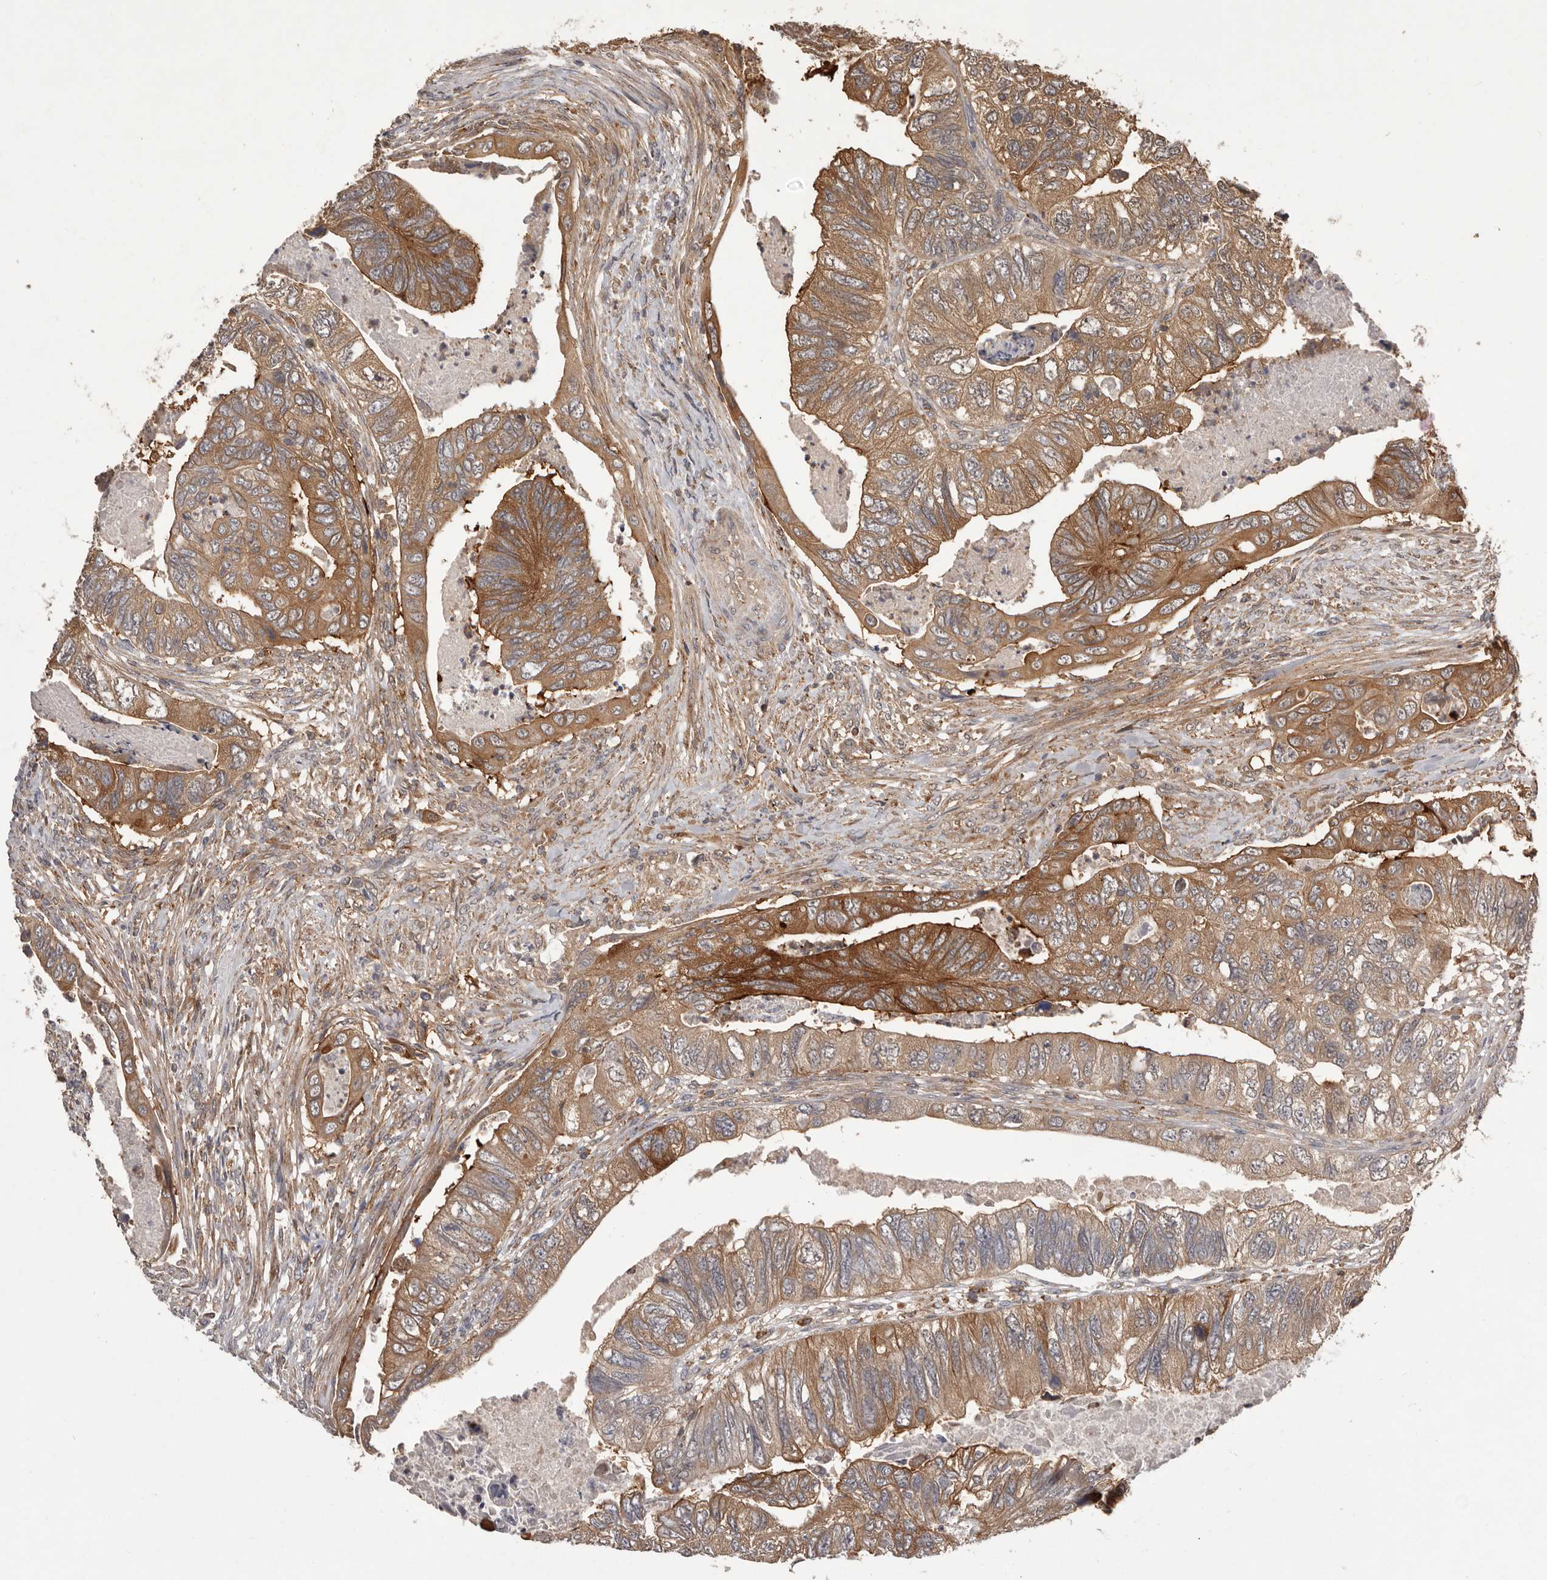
{"staining": {"intensity": "moderate", "quantity": ">75%", "location": "cytoplasmic/membranous"}, "tissue": "colorectal cancer", "cell_type": "Tumor cells", "image_type": "cancer", "snomed": [{"axis": "morphology", "description": "Adenocarcinoma, NOS"}, {"axis": "topography", "description": "Rectum"}], "caption": "Protein staining of colorectal cancer tissue exhibits moderate cytoplasmic/membranous expression in approximately >75% of tumor cells.", "gene": "SLC22A3", "patient": {"sex": "male", "age": 63}}